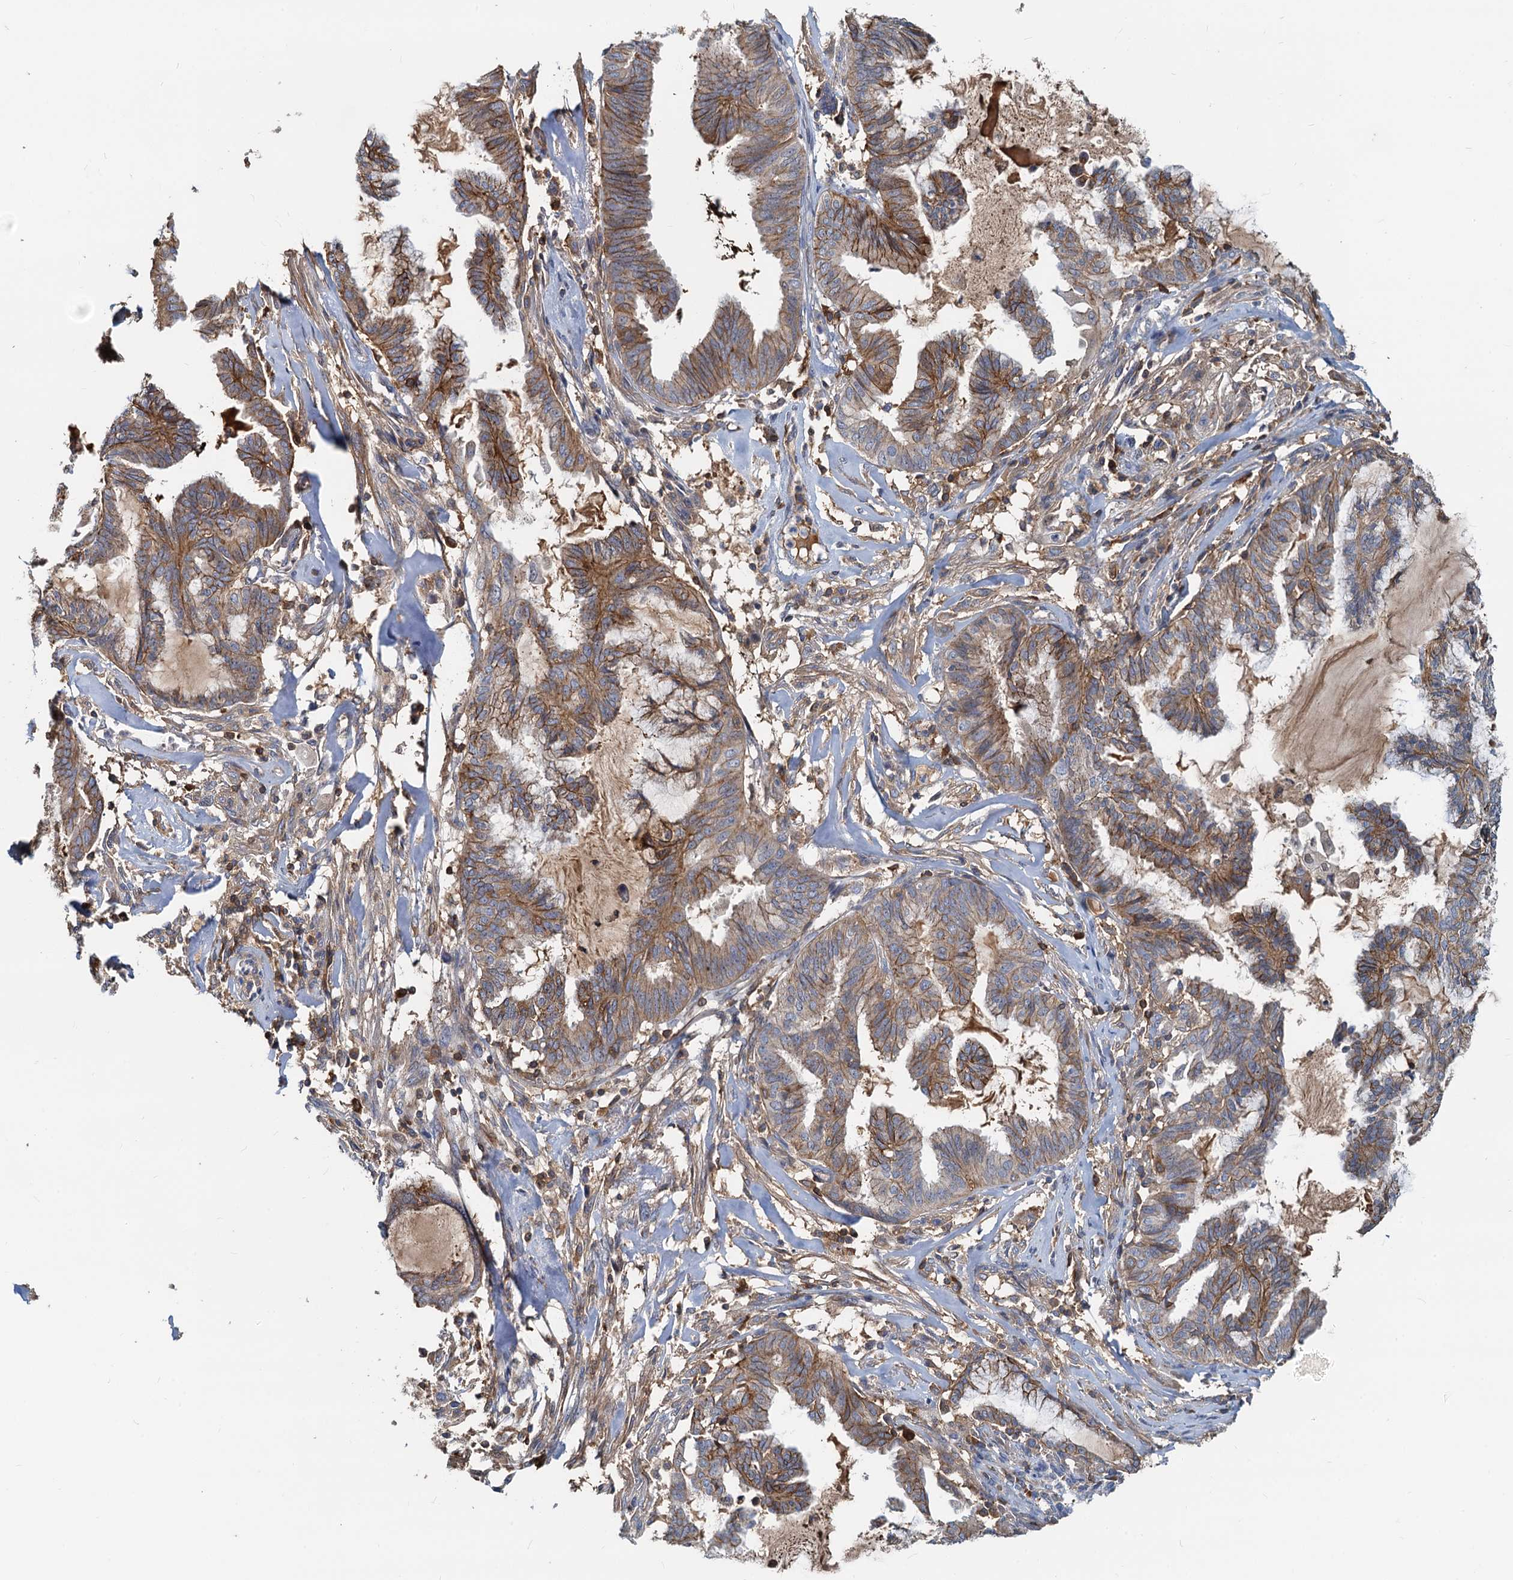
{"staining": {"intensity": "moderate", "quantity": ">75%", "location": "cytoplasmic/membranous"}, "tissue": "endometrial cancer", "cell_type": "Tumor cells", "image_type": "cancer", "snomed": [{"axis": "morphology", "description": "Adenocarcinoma, NOS"}, {"axis": "topography", "description": "Endometrium"}], "caption": "Brown immunohistochemical staining in endometrial cancer (adenocarcinoma) reveals moderate cytoplasmic/membranous expression in about >75% of tumor cells. (DAB IHC, brown staining for protein, blue staining for nuclei).", "gene": "LNX2", "patient": {"sex": "female", "age": 86}}